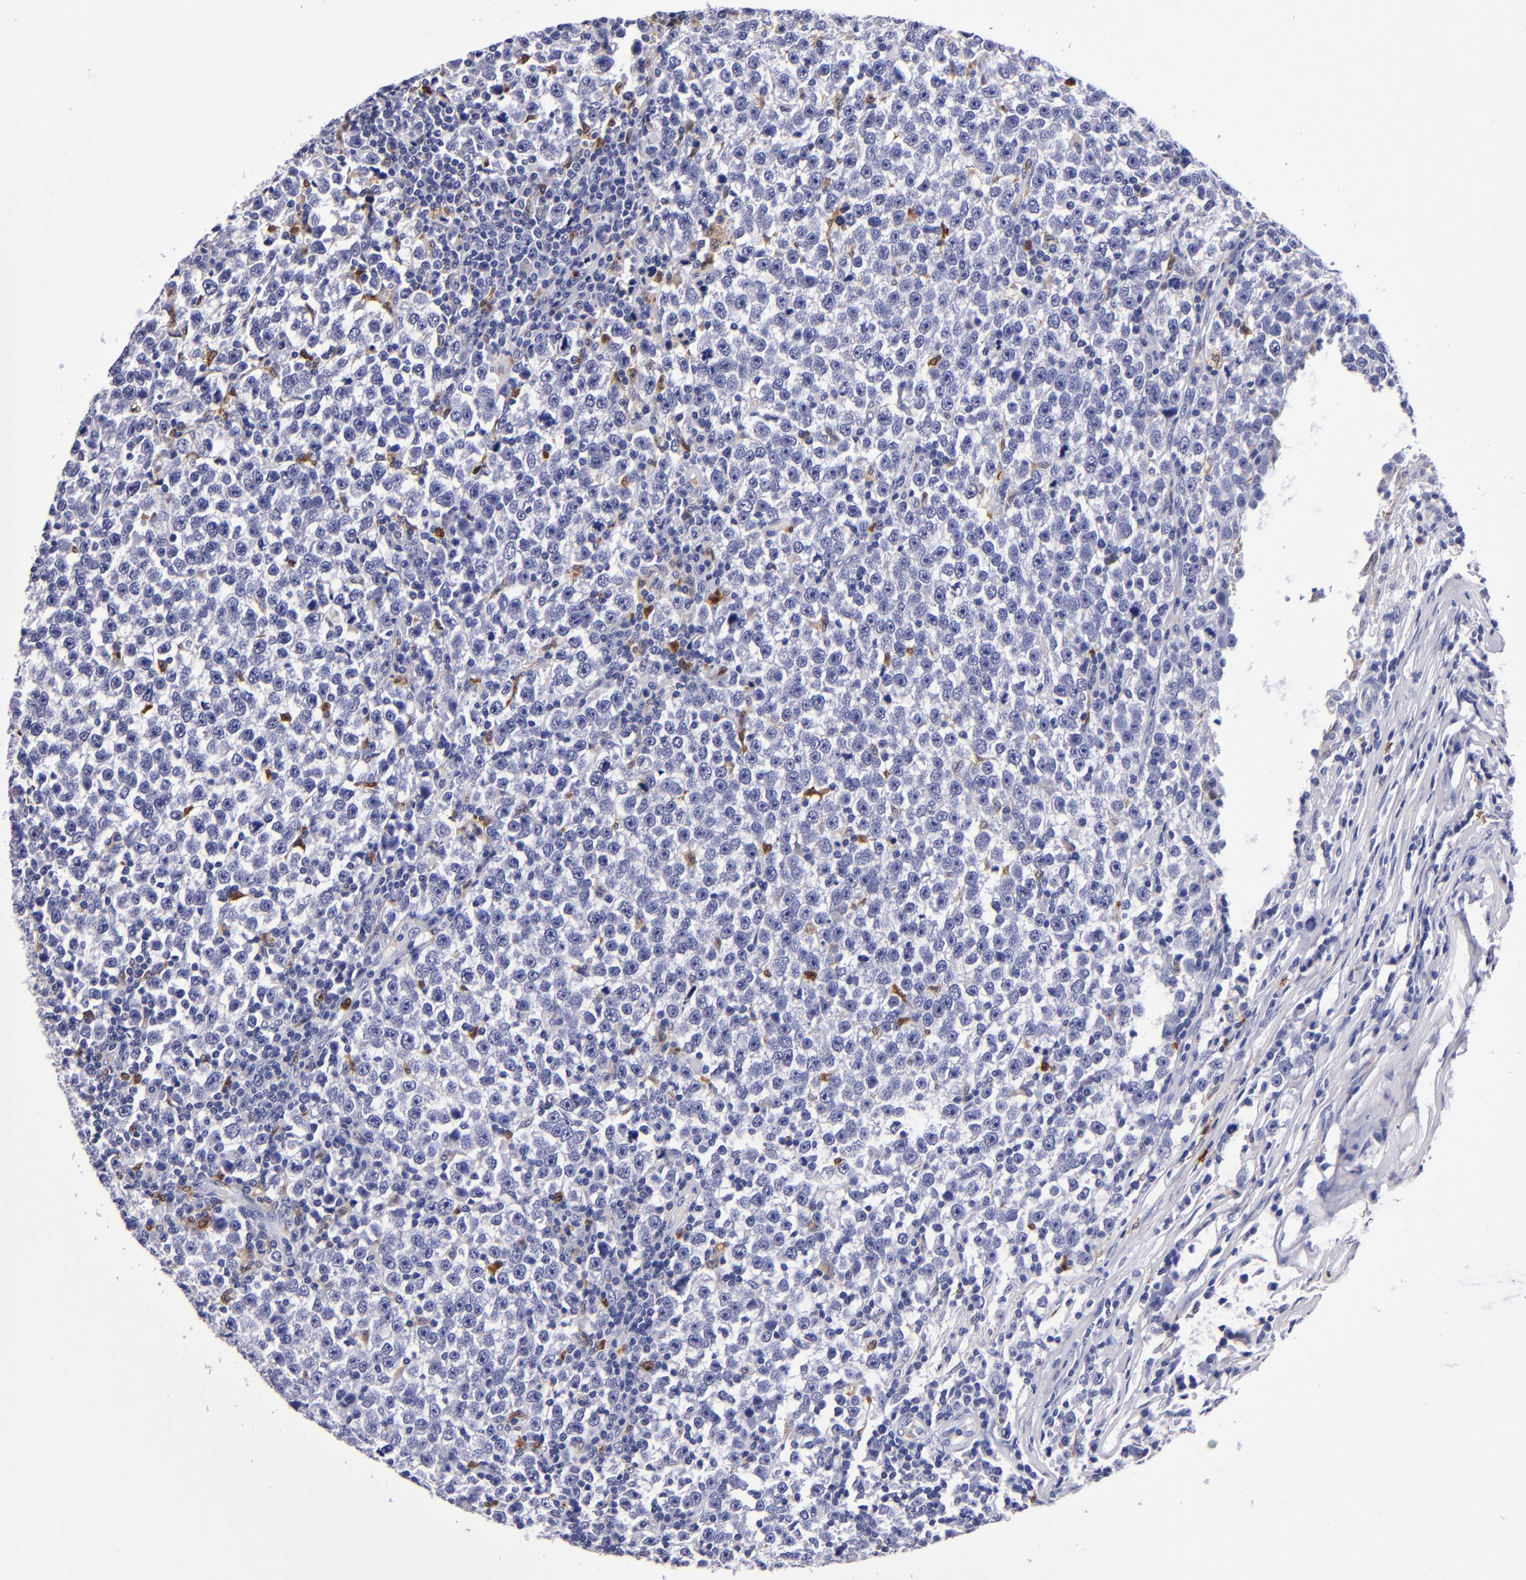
{"staining": {"intensity": "negative", "quantity": "none", "location": "none"}, "tissue": "testis cancer", "cell_type": "Tumor cells", "image_type": "cancer", "snomed": [{"axis": "morphology", "description": "Seminoma, NOS"}, {"axis": "topography", "description": "Testis"}], "caption": "This micrograph is of testis cancer stained with immunohistochemistry to label a protein in brown with the nuclei are counter-stained blue. There is no positivity in tumor cells. (Immunohistochemistry (ihc), brightfield microscopy, high magnification).", "gene": "S100A8", "patient": {"sex": "male", "age": 43}}